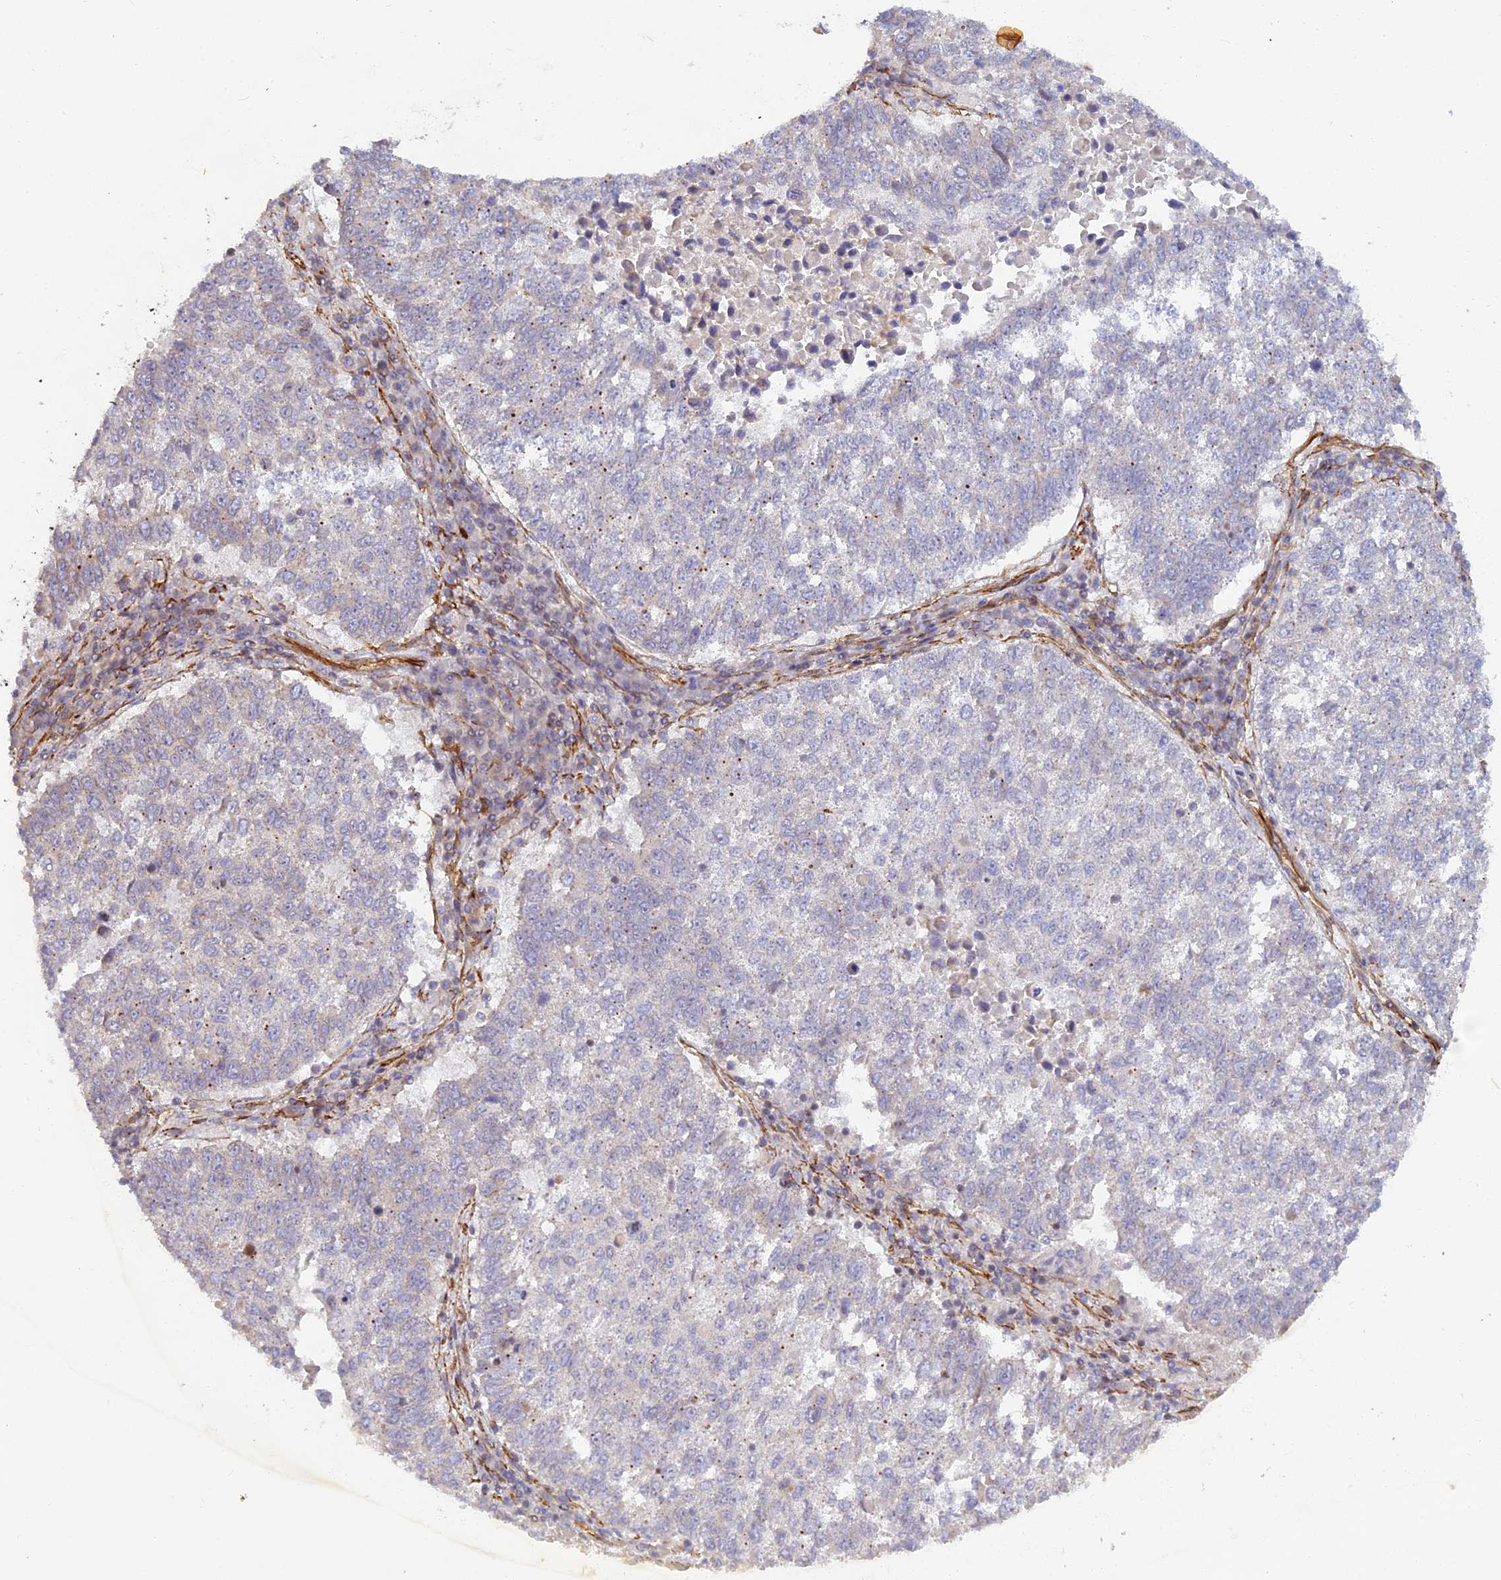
{"staining": {"intensity": "negative", "quantity": "none", "location": "none"}, "tissue": "lung cancer", "cell_type": "Tumor cells", "image_type": "cancer", "snomed": [{"axis": "morphology", "description": "Squamous cell carcinoma, NOS"}, {"axis": "topography", "description": "Lung"}], "caption": "Histopathology image shows no significant protein positivity in tumor cells of lung cancer.", "gene": "CNBD2", "patient": {"sex": "male", "age": 73}}